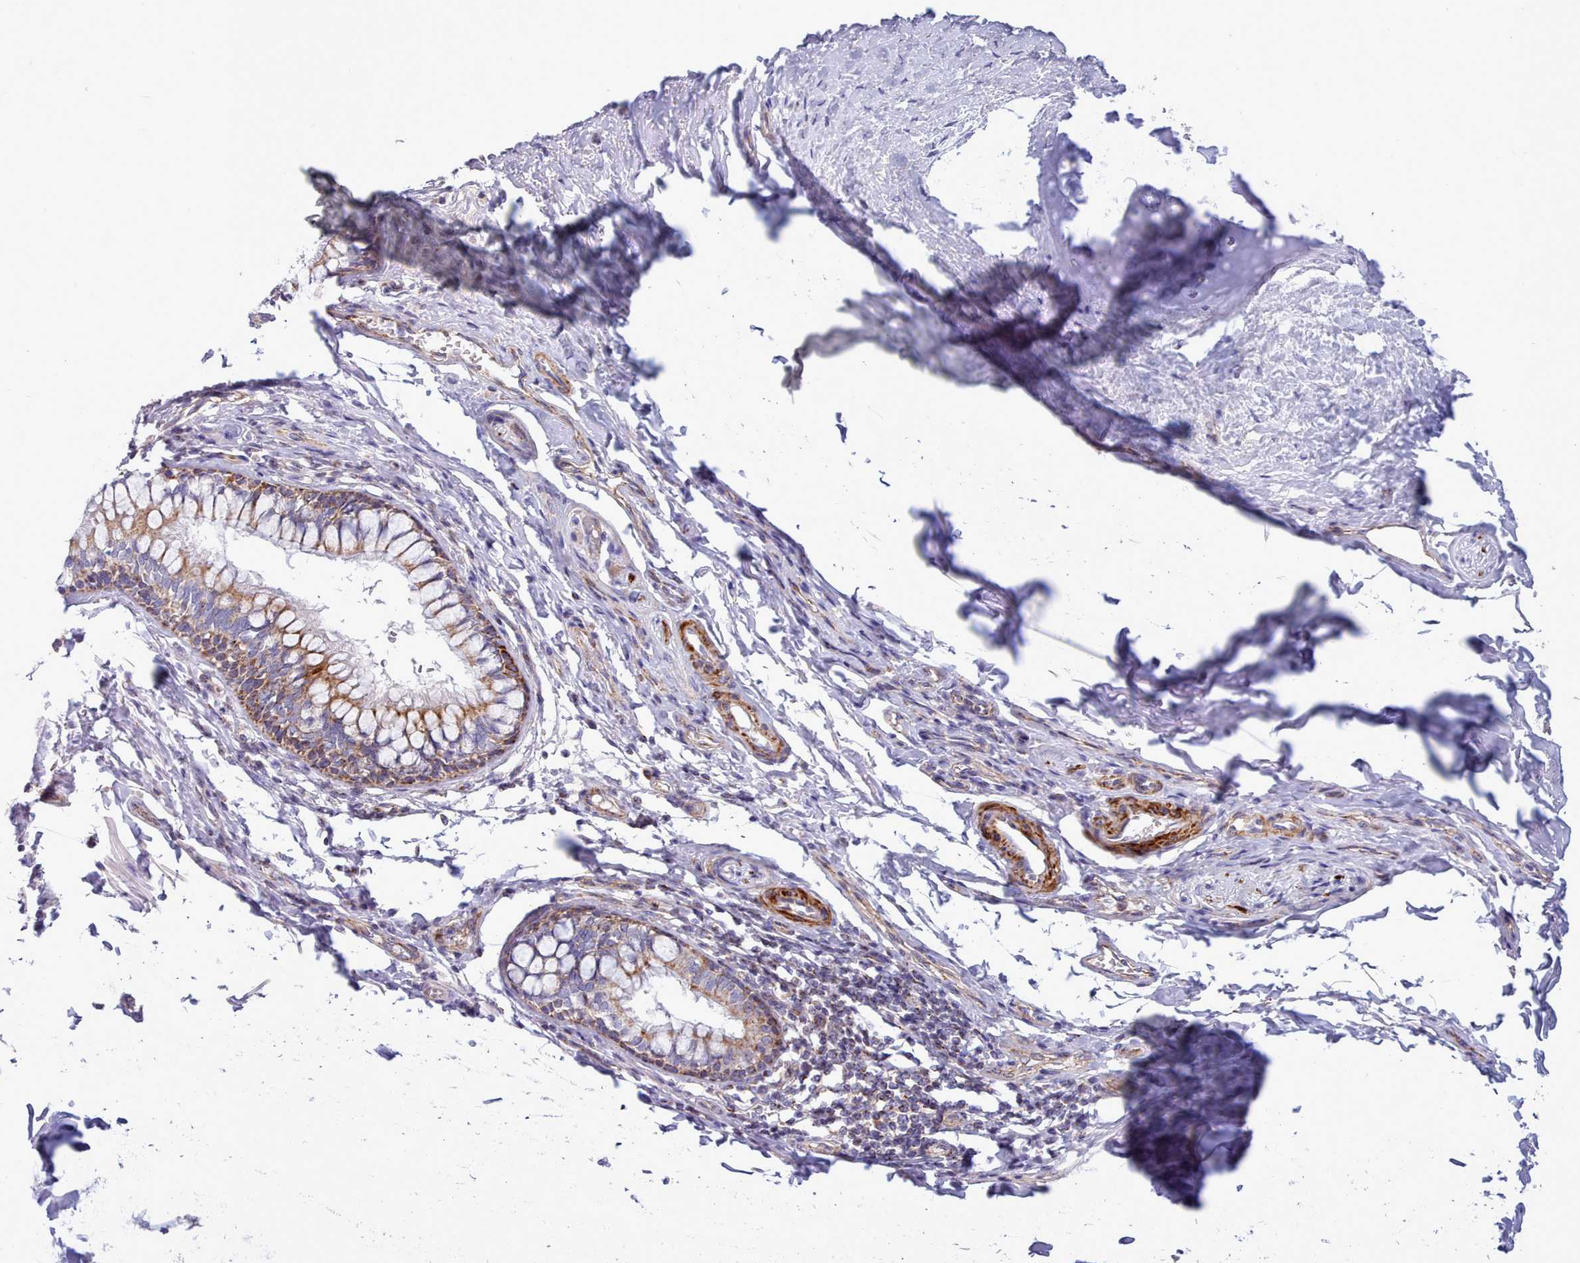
{"staining": {"intensity": "moderate", "quantity": "25%-75%", "location": "cytoplasmic/membranous"}, "tissue": "bronchus", "cell_type": "Respiratory epithelial cells", "image_type": "normal", "snomed": [{"axis": "morphology", "description": "Normal tissue, NOS"}, {"axis": "topography", "description": "Cartilage tissue"}, {"axis": "topography", "description": "Bronchus"}], "caption": "Immunohistochemistry of normal bronchus exhibits medium levels of moderate cytoplasmic/membranous staining in about 25%-75% of respiratory epithelial cells.", "gene": "MRPL21", "patient": {"sex": "female", "age": 36}}